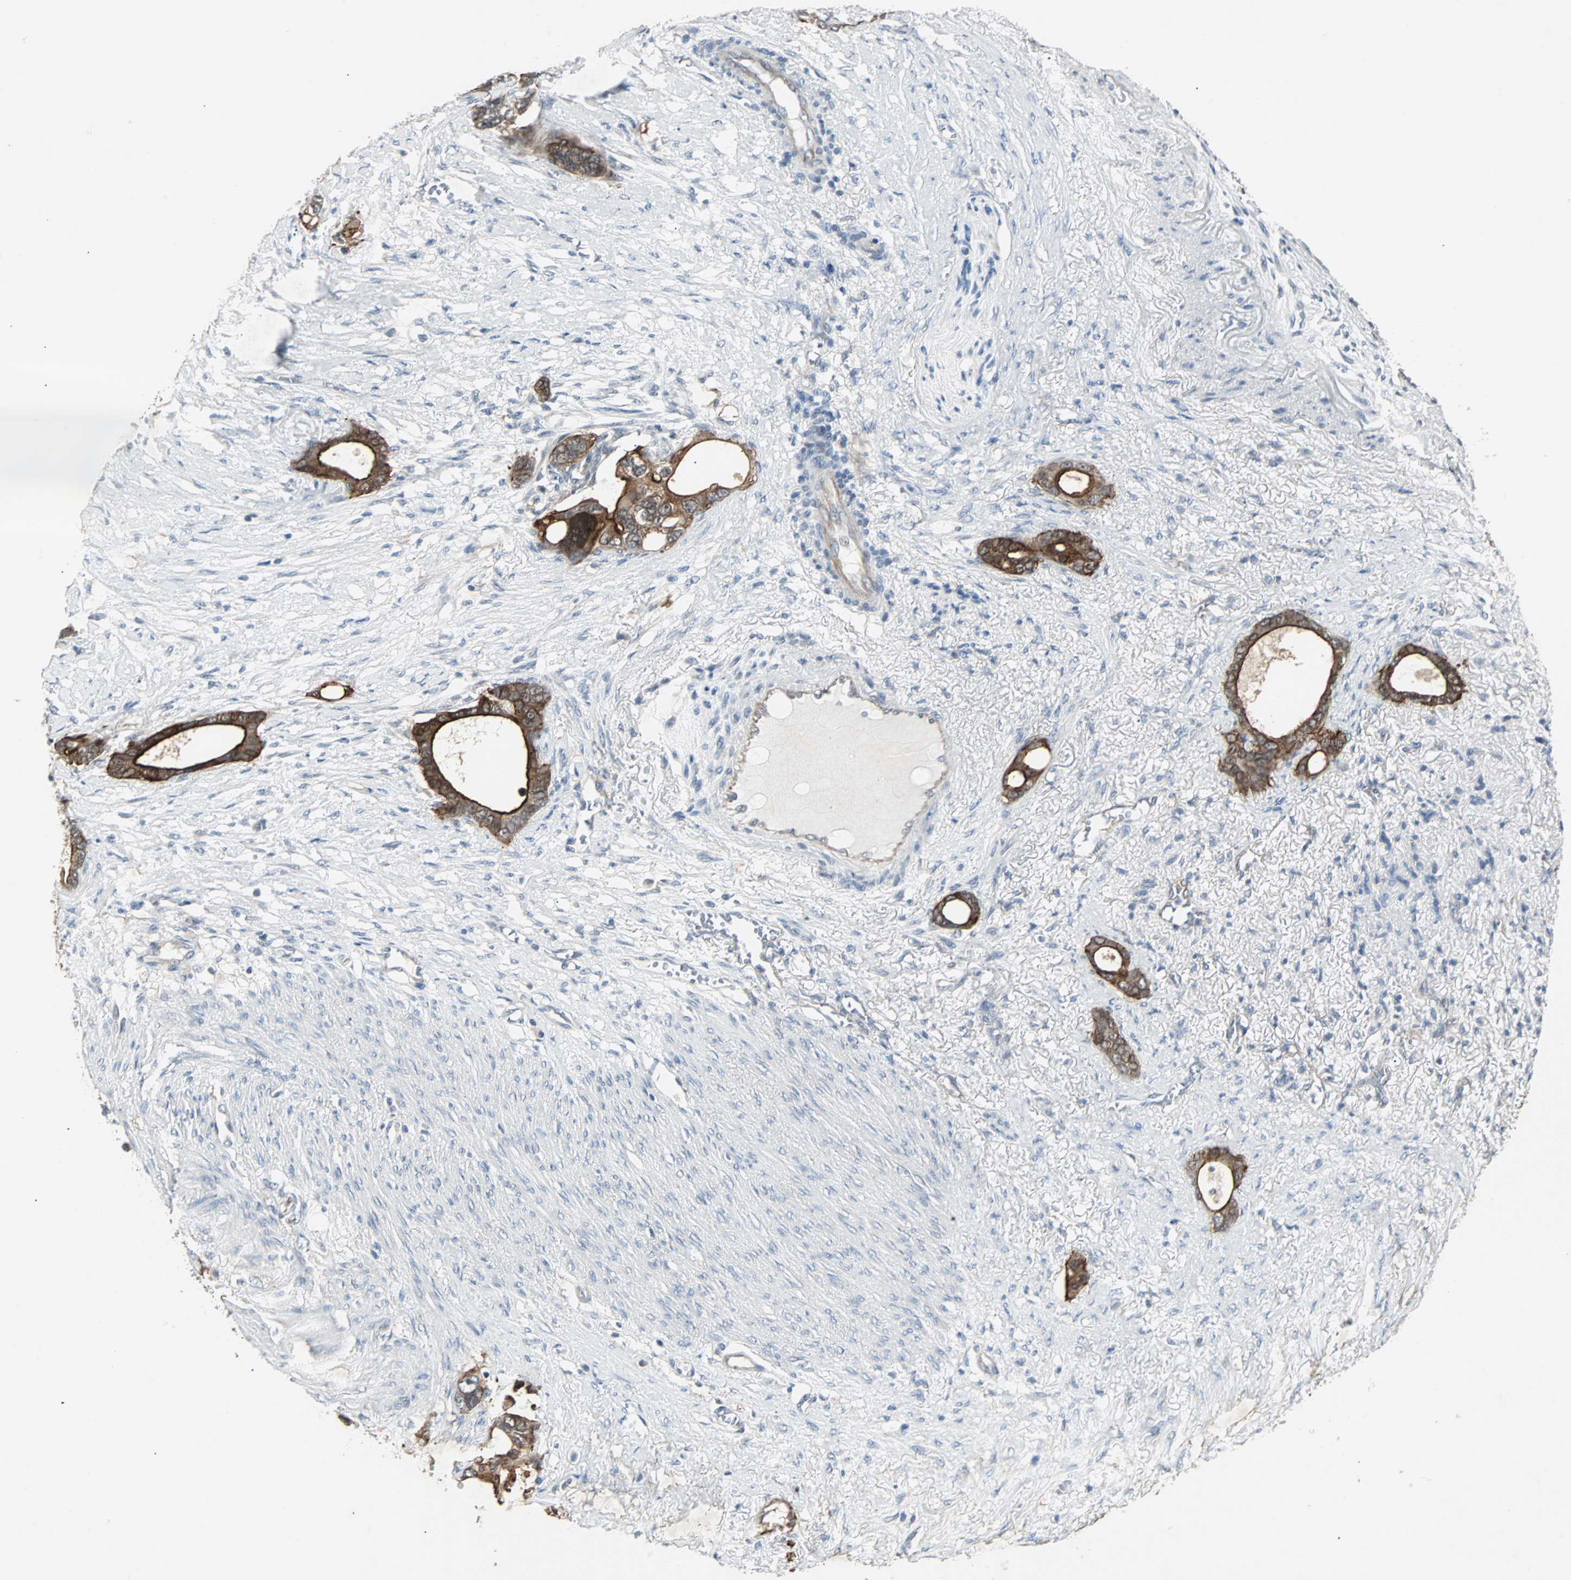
{"staining": {"intensity": "strong", "quantity": ">75%", "location": "cytoplasmic/membranous"}, "tissue": "stomach cancer", "cell_type": "Tumor cells", "image_type": "cancer", "snomed": [{"axis": "morphology", "description": "Adenocarcinoma, NOS"}, {"axis": "topography", "description": "Stomach"}], "caption": "This micrograph demonstrates immunohistochemistry staining of human stomach cancer, with high strong cytoplasmic/membranous expression in about >75% of tumor cells.", "gene": "CMC2", "patient": {"sex": "female", "age": 75}}